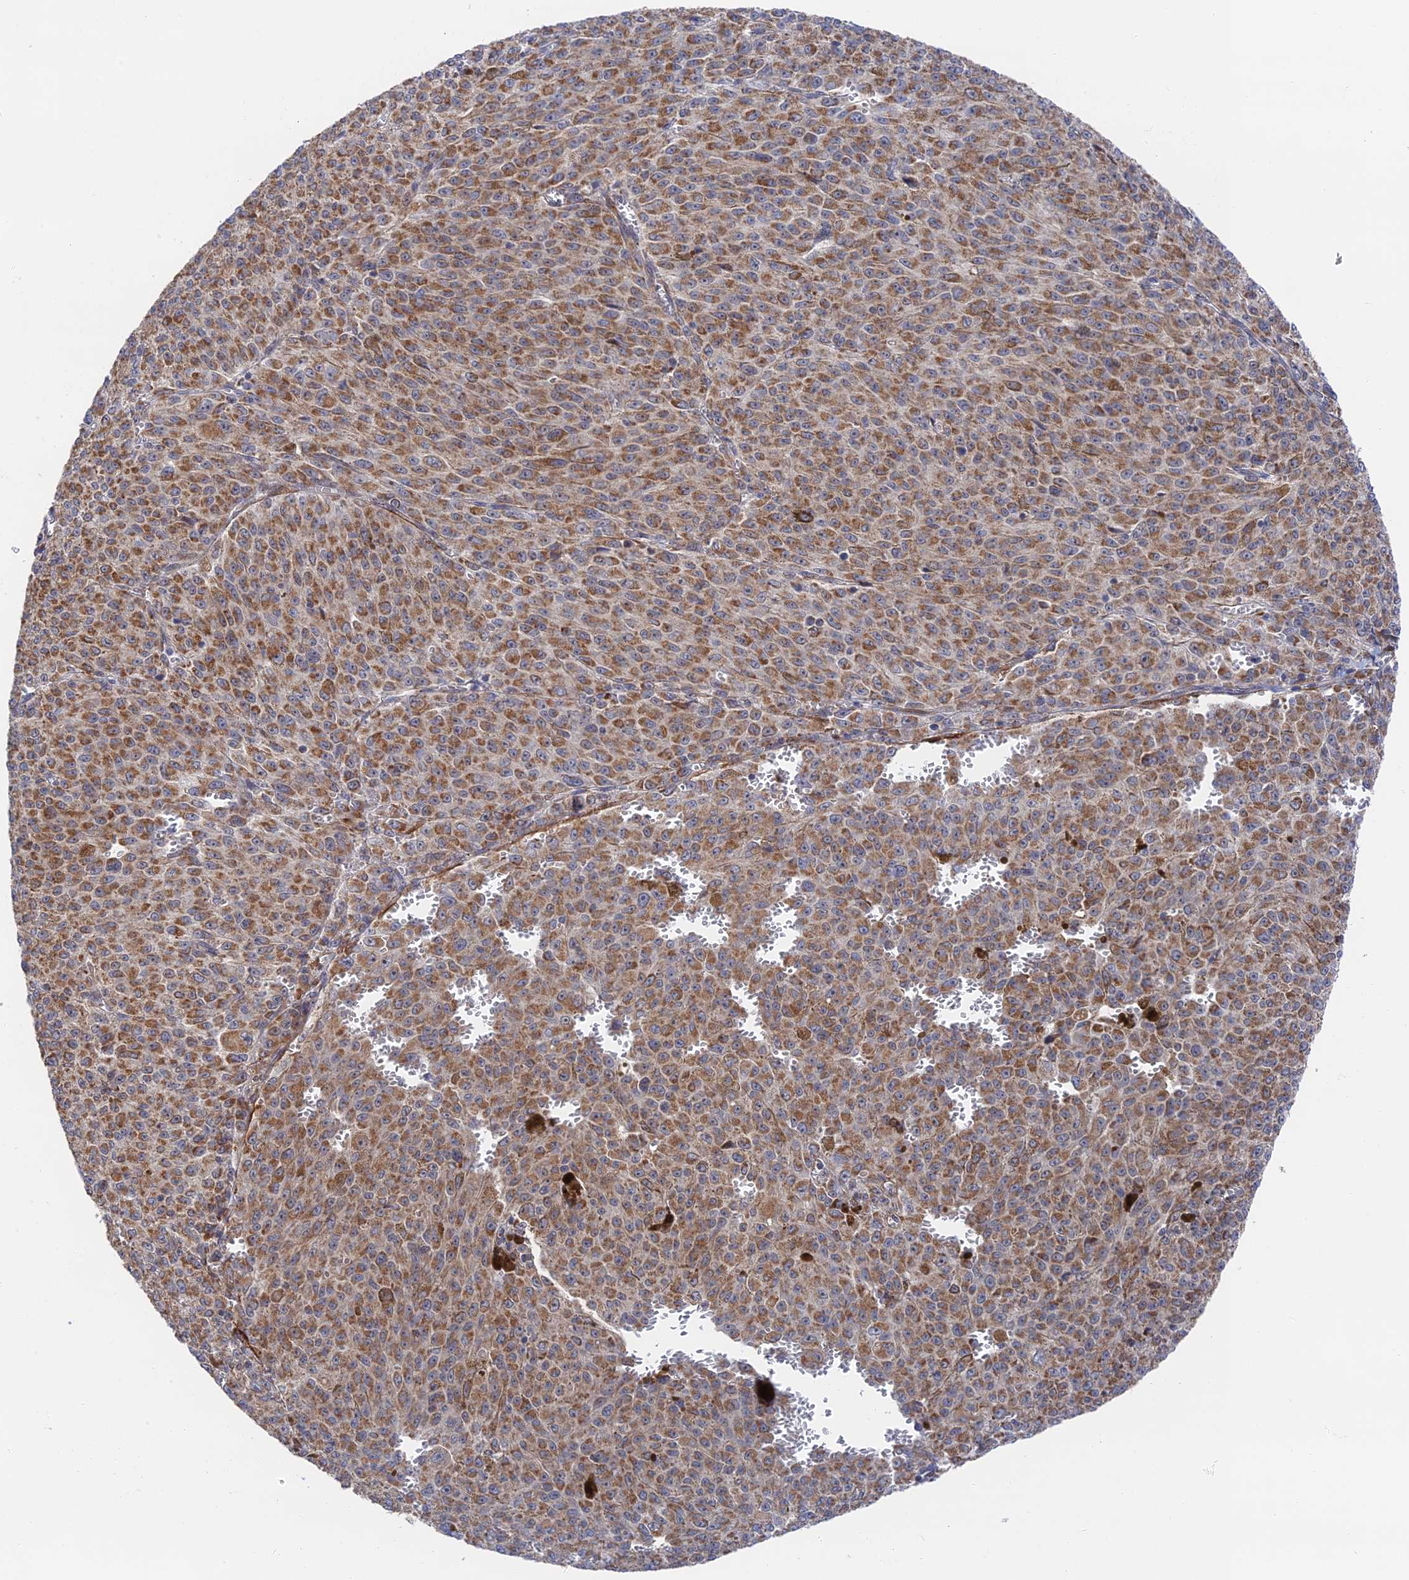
{"staining": {"intensity": "moderate", "quantity": ">75%", "location": "cytoplasmic/membranous"}, "tissue": "melanoma", "cell_type": "Tumor cells", "image_type": "cancer", "snomed": [{"axis": "morphology", "description": "Malignant melanoma, NOS"}, {"axis": "topography", "description": "Skin"}], "caption": "Approximately >75% of tumor cells in human malignant melanoma exhibit moderate cytoplasmic/membranous protein staining as visualized by brown immunohistochemical staining.", "gene": "ZNF320", "patient": {"sex": "female", "age": 52}}